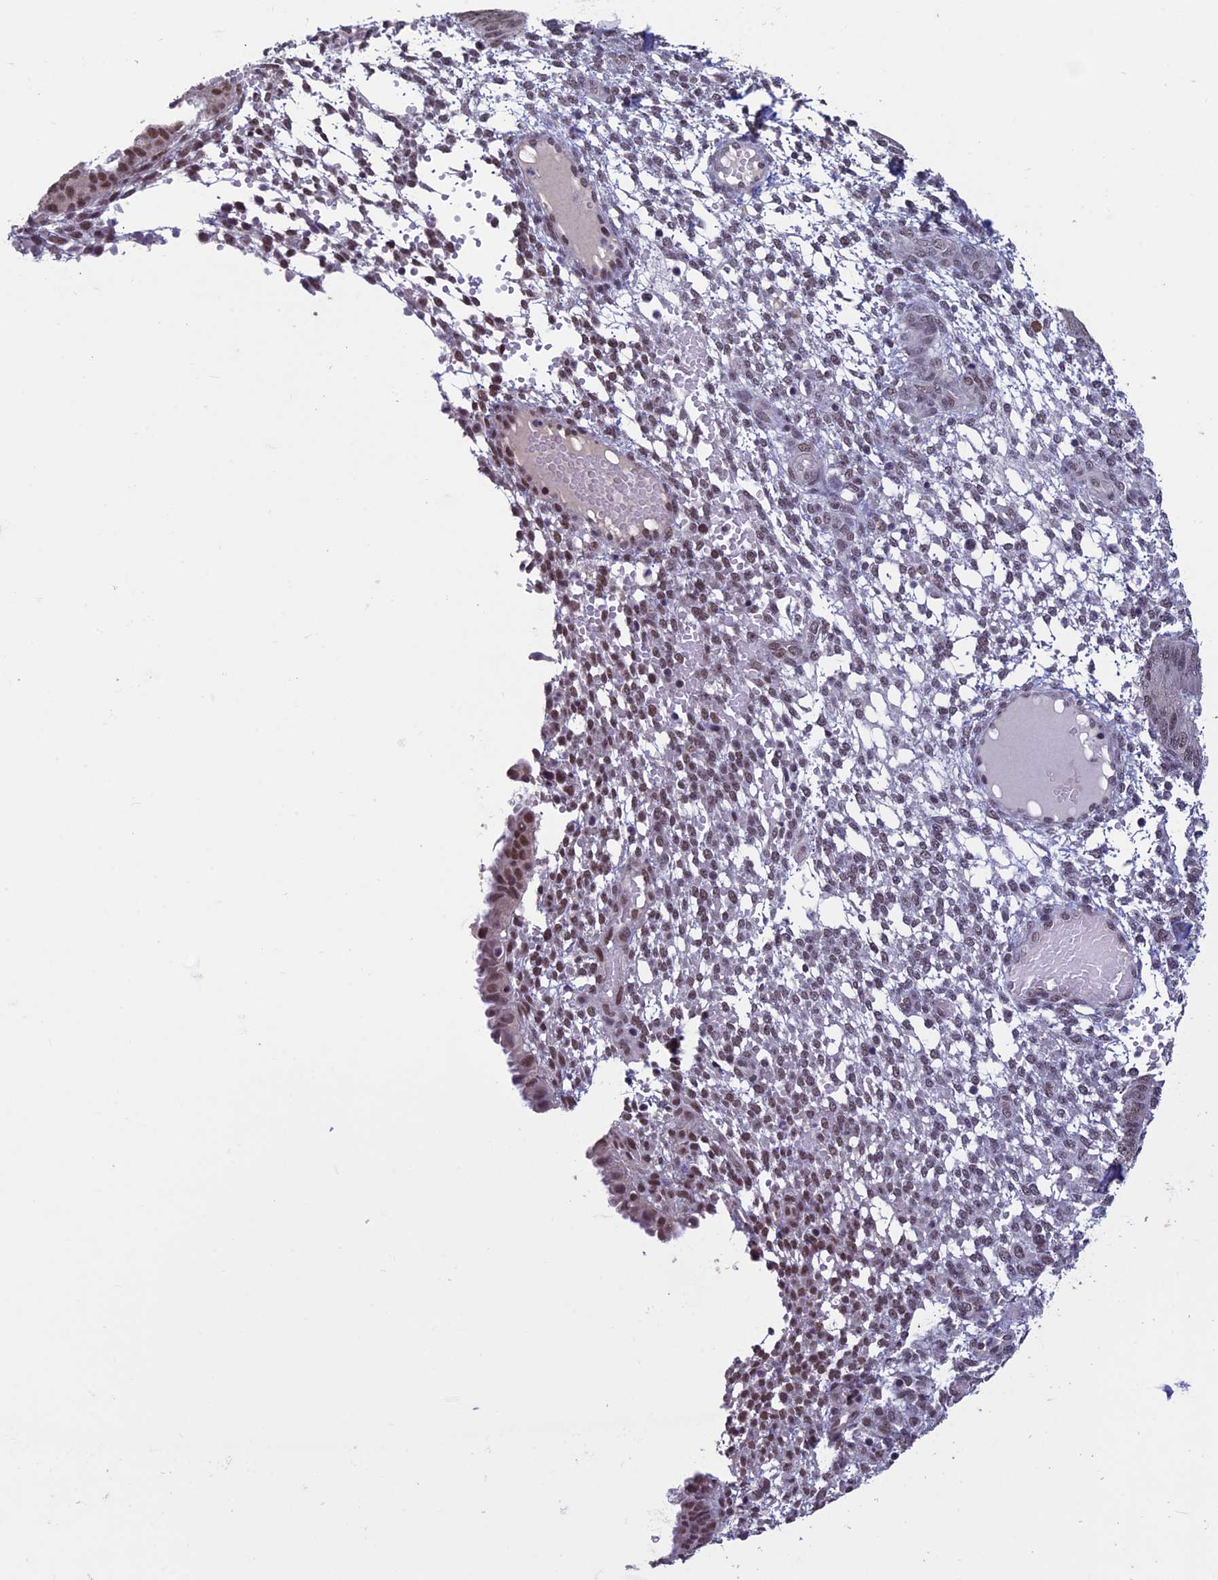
{"staining": {"intensity": "weak", "quantity": "<25%", "location": "nuclear"}, "tissue": "endometrium", "cell_type": "Cells in endometrial stroma", "image_type": "normal", "snomed": [{"axis": "morphology", "description": "Normal tissue, NOS"}, {"axis": "topography", "description": "Endometrium"}], "caption": "IHC photomicrograph of normal endometrium stained for a protein (brown), which displays no staining in cells in endometrial stroma. Nuclei are stained in blue.", "gene": "RNF40", "patient": {"sex": "female", "age": 49}}